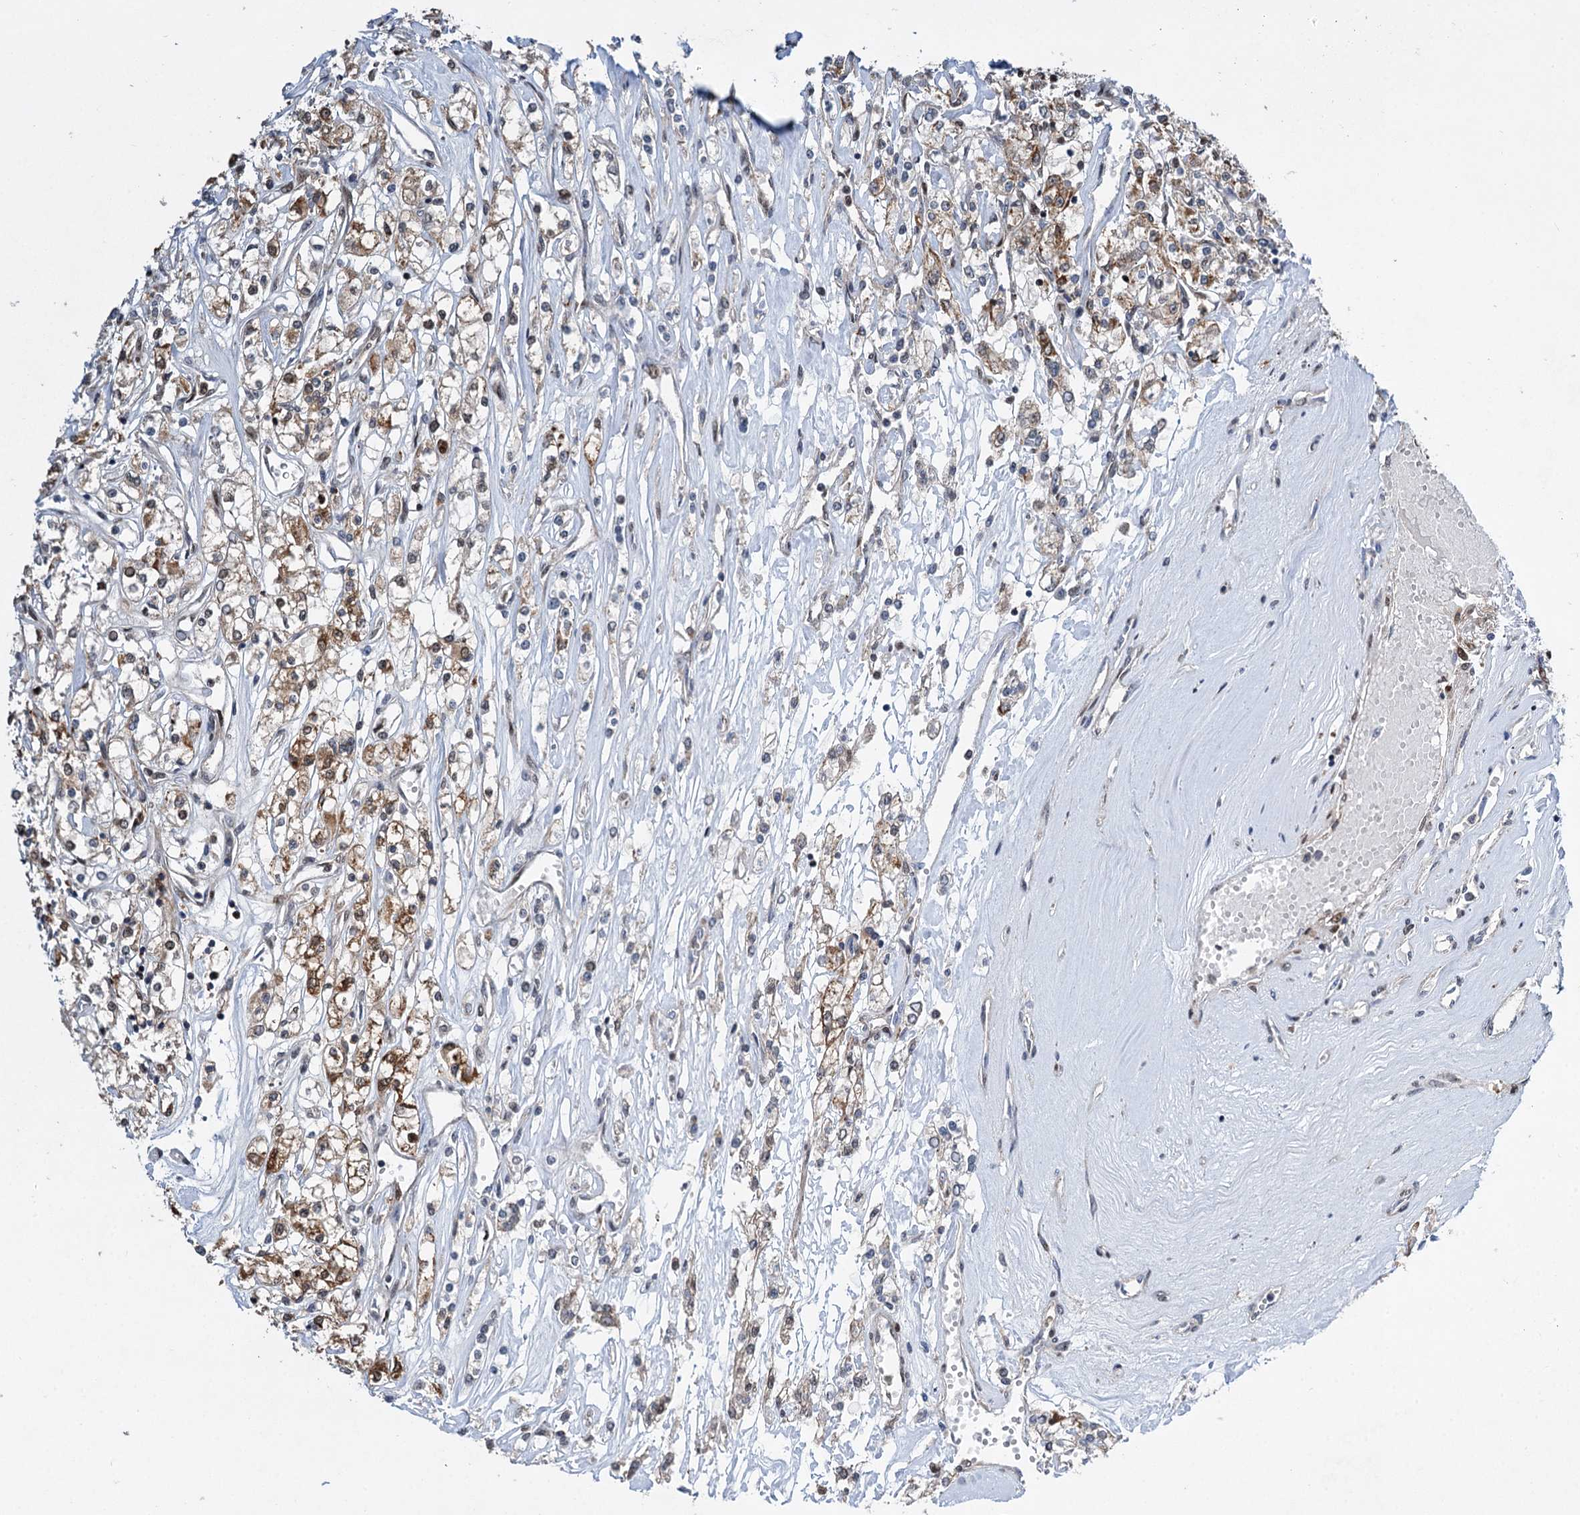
{"staining": {"intensity": "moderate", "quantity": ">75%", "location": "cytoplasmic/membranous"}, "tissue": "renal cancer", "cell_type": "Tumor cells", "image_type": "cancer", "snomed": [{"axis": "morphology", "description": "Adenocarcinoma, NOS"}, {"axis": "topography", "description": "Kidney"}], "caption": "This photomicrograph demonstrates IHC staining of human renal adenocarcinoma, with medium moderate cytoplasmic/membranous positivity in about >75% of tumor cells.", "gene": "GPBP1", "patient": {"sex": "female", "age": 59}}